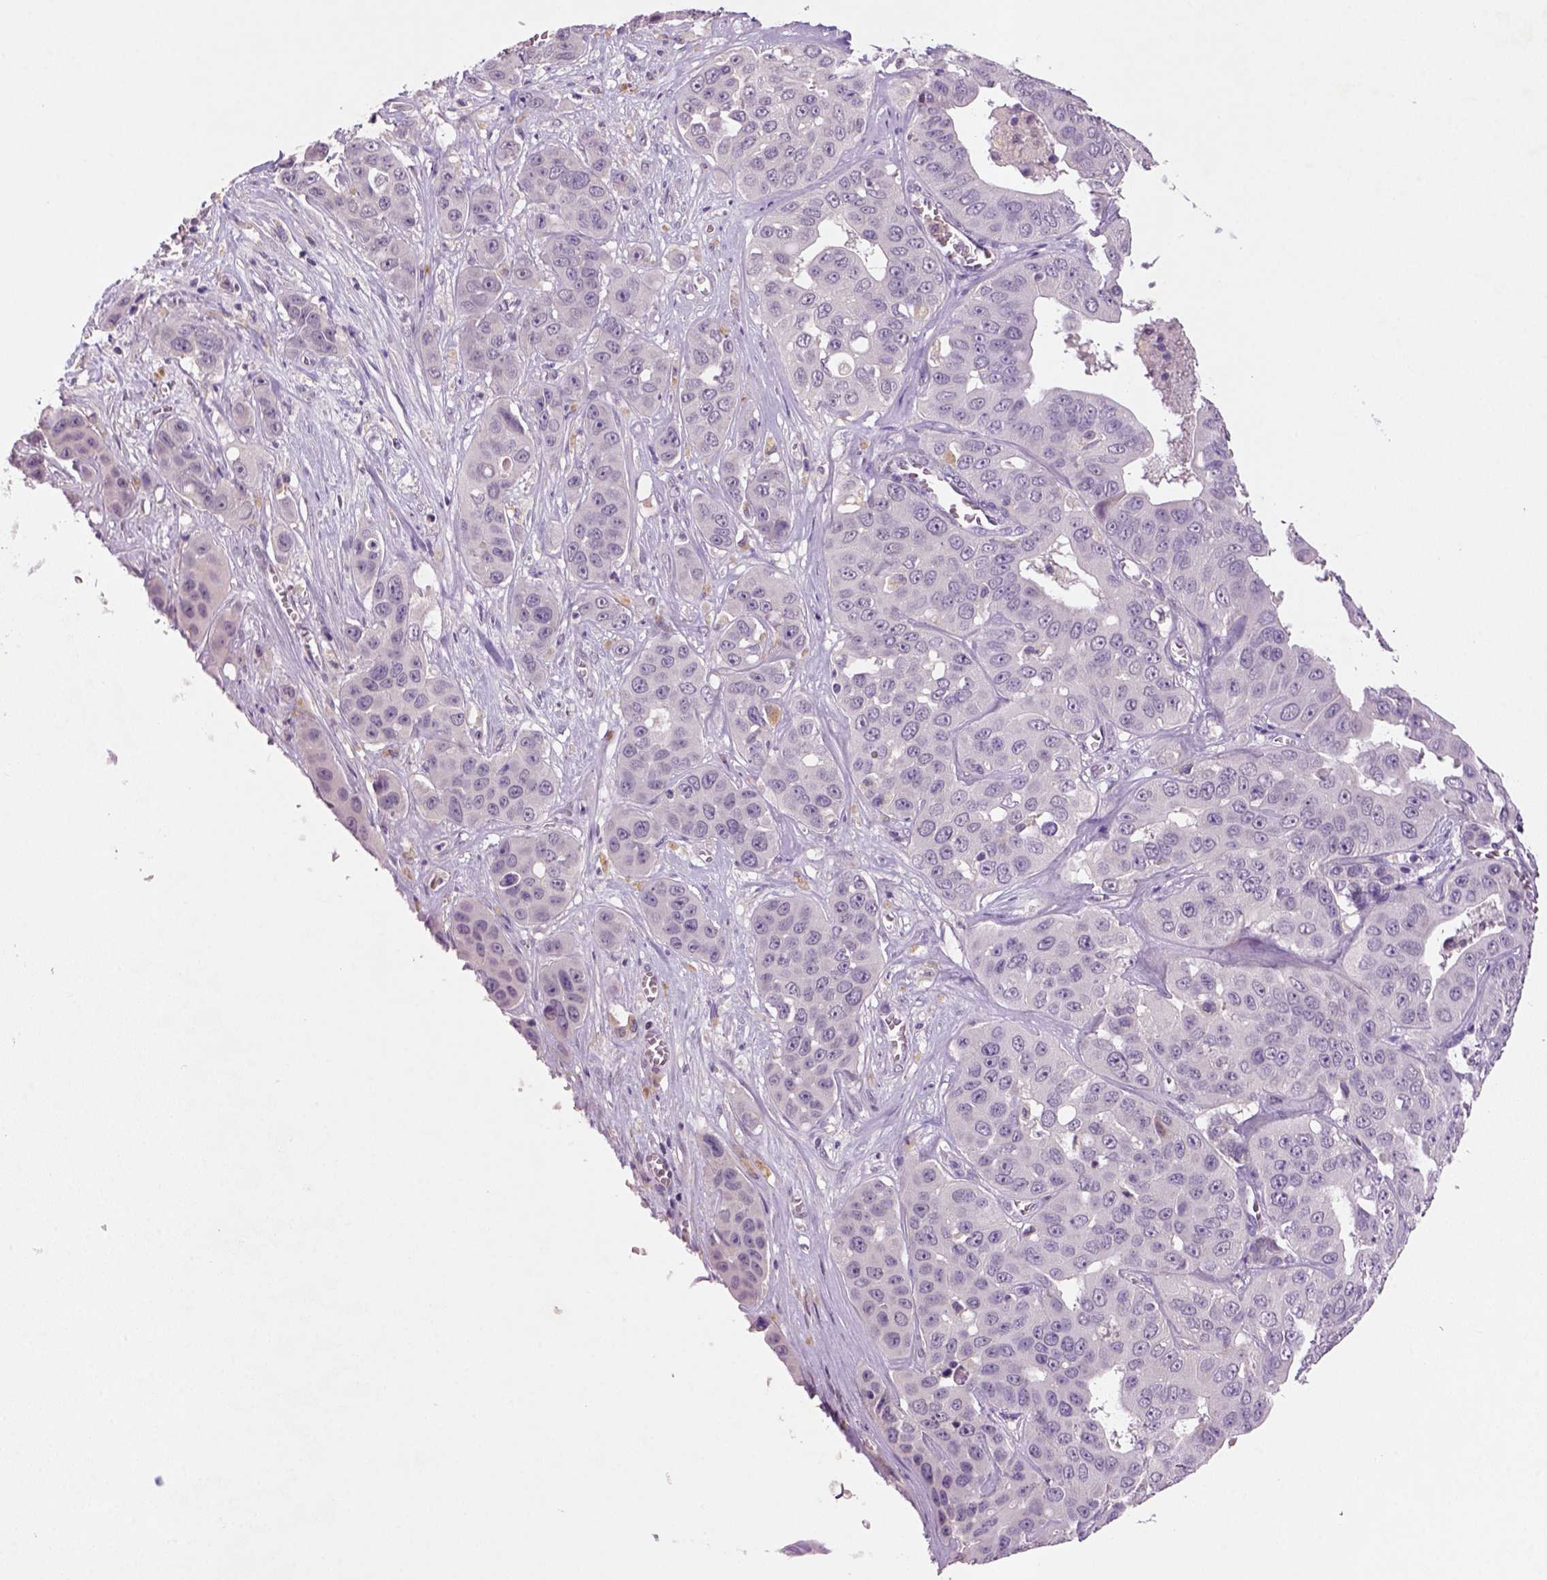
{"staining": {"intensity": "negative", "quantity": "none", "location": "none"}, "tissue": "liver cancer", "cell_type": "Tumor cells", "image_type": "cancer", "snomed": [{"axis": "morphology", "description": "Cholangiocarcinoma"}, {"axis": "topography", "description": "Liver"}], "caption": "High magnification brightfield microscopy of liver cholangiocarcinoma stained with DAB (brown) and counterstained with hematoxylin (blue): tumor cells show no significant positivity. (DAB (3,3'-diaminobenzidine) immunohistochemistry with hematoxylin counter stain).", "gene": "NLGN2", "patient": {"sex": "female", "age": 52}}